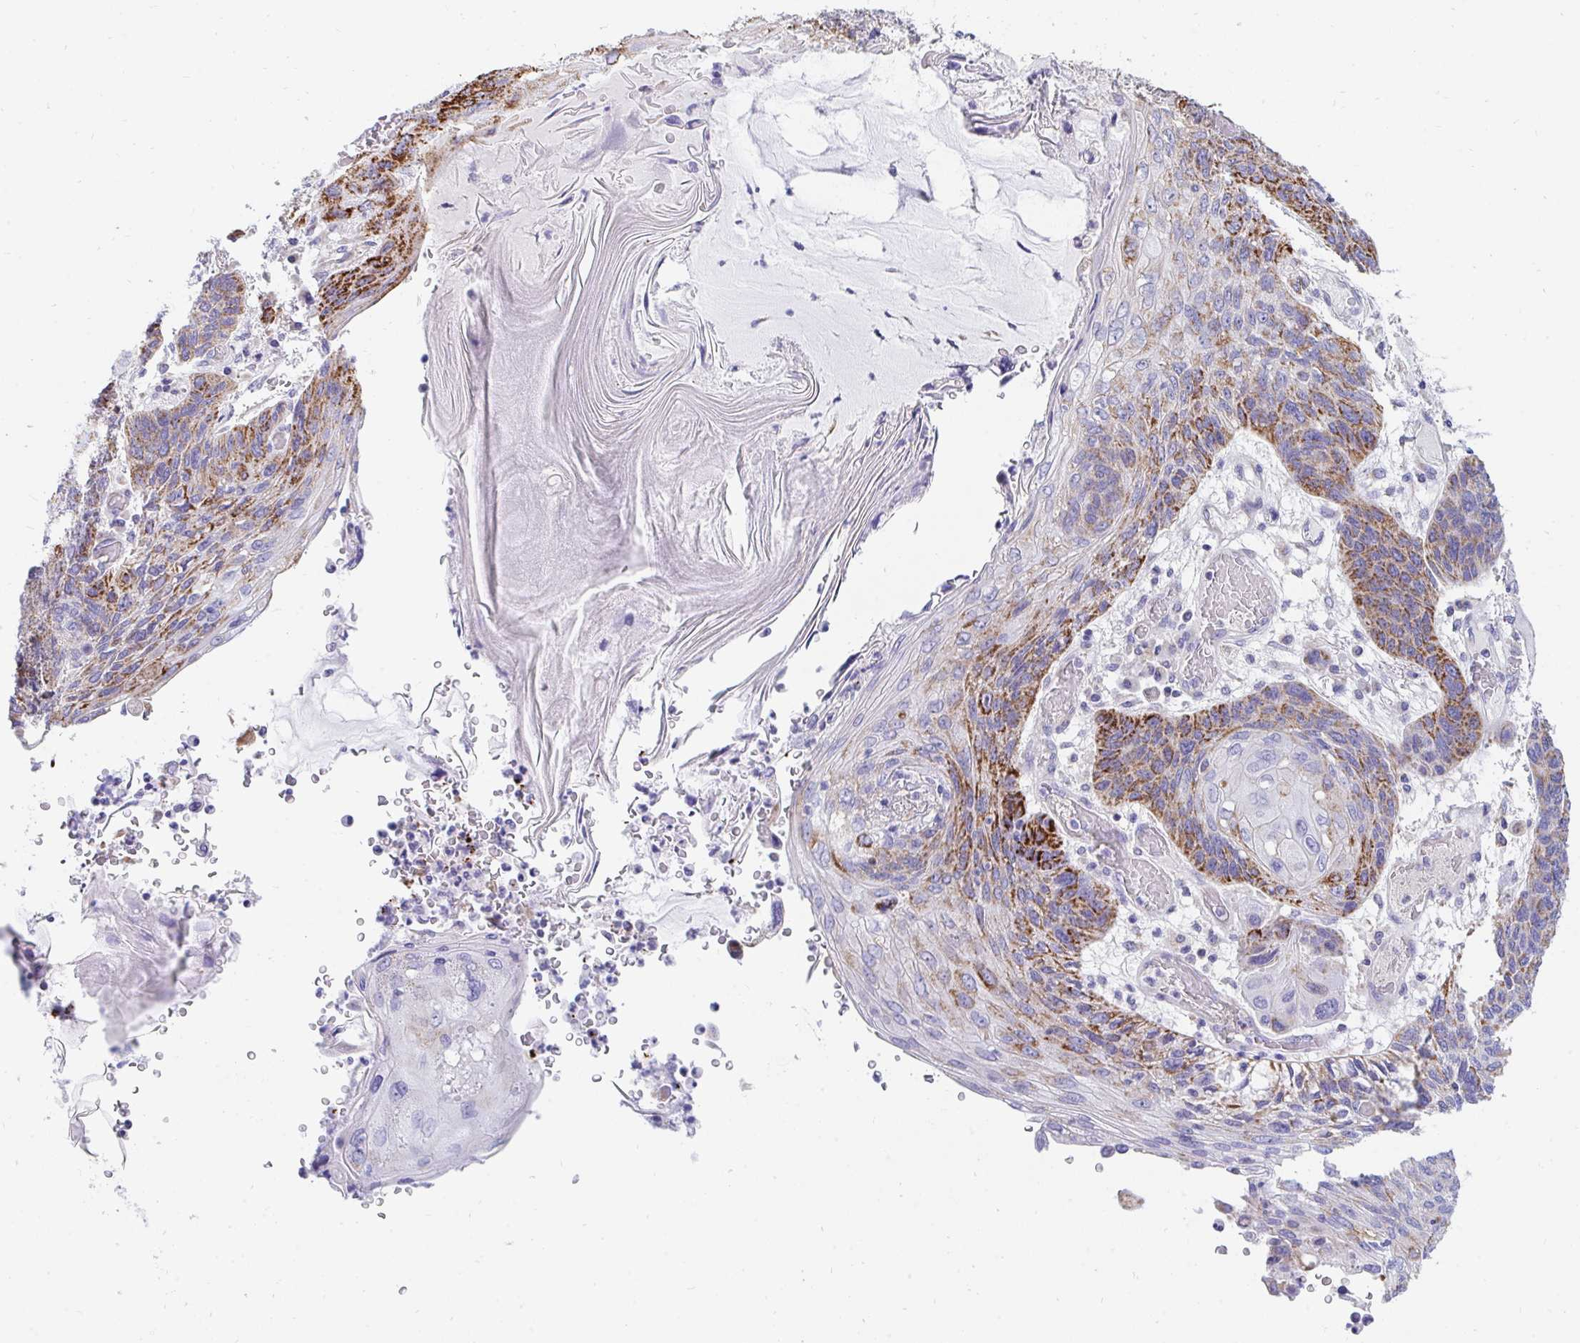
{"staining": {"intensity": "strong", "quantity": "25%-75%", "location": "cytoplasmic/membranous"}, "tissue": "lung cancer", "cell_type": "Tumor cells", "image_type": "cancer", "snomed": [{"axis": "morphology", "description": "Squamous cell carcinoma, NOS"}, {"axis": "morphology", "description": "Squamous cell carcinoma, metastatic, NOS"}, {"axis": "topography", "description": "Lymph node"}, {"axis": "topography", "description": "Lung"}], "caption": "Lung cancer (metastatic squamous cell carcinoma) stained with a protein marker demonstrates strong staining in tumor cells.", "gene": "PC", "patient": {"sex": "male", "age": 41}}